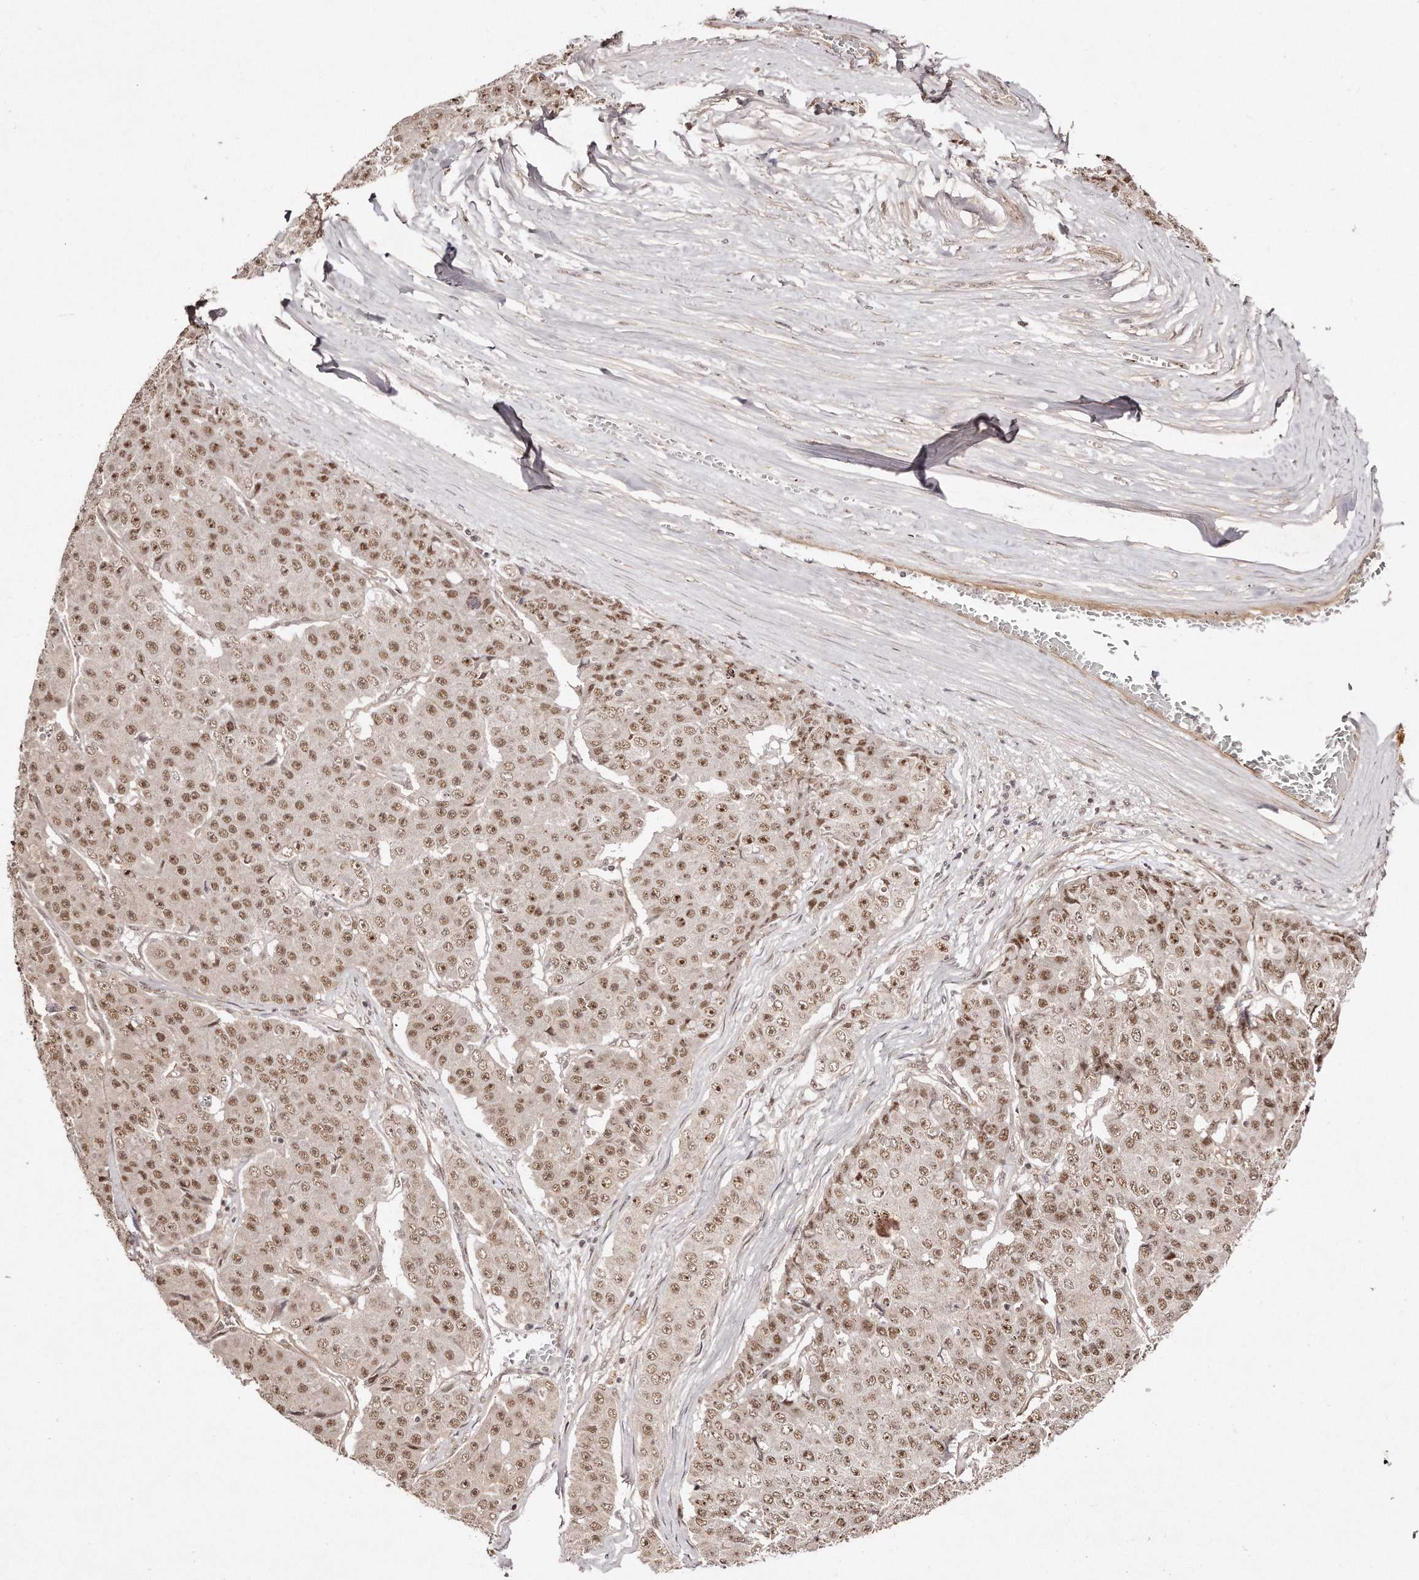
{"staining": {"intensity": "moderate", "quantity": ">75%", "location": "nuclear"}, "tissue": "pancreatic cancer", "cell_type": "Tumor cells", "image_type": "cancer", "snomed": [{"axis": "morphology", "description": "Adenocarcinoma, NOS"}, {"axis": "topography", "description": "Pancreas"}], "caption": "Immunohistochemical staining of pancreatic adenocarcinoma demonstrates moderate nuclear protein staining in approximately >75% of tumor cells.", "gene": "SOX4", "patient": {"sex": "male", "age": 50}}